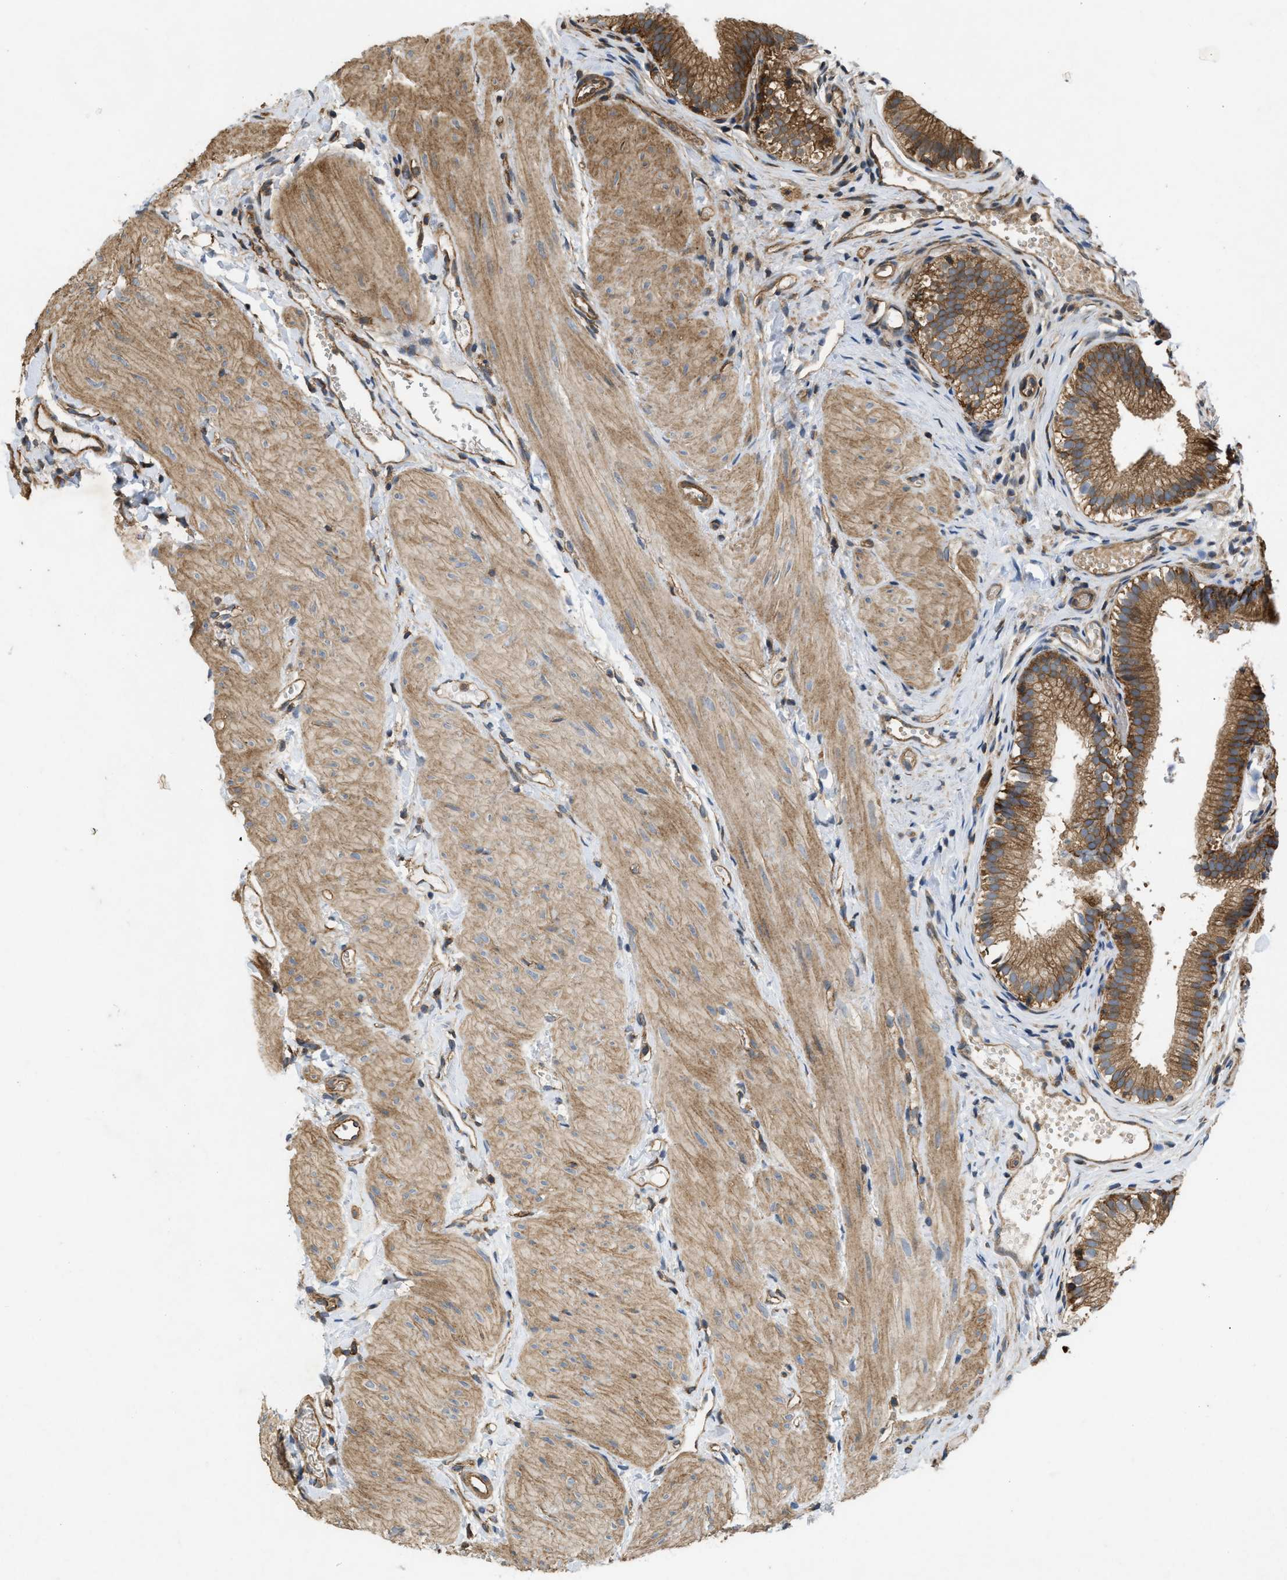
{"staining": {"intensity": "strong", "quantity": ">75%", "location": "cytoplasmic/membranous"}, "tissue": "gallbladder", "cell_type": "Glandular cells", "image_type": "normal", "snomed": [{"axis": "morphology", "description": "Normal tissue, NOS"}, {"axis": "topography", "description": "Gallbladder"}], "caption": "This histopathology image exhibits immunohistochemistry (IHC) staining of benign gallbladder, with high strong cytoplasmic/membranous positivity in about >75% of glandular cells.", "gene": "GNB4", "patient": {"sex": "female", "age": 26}}